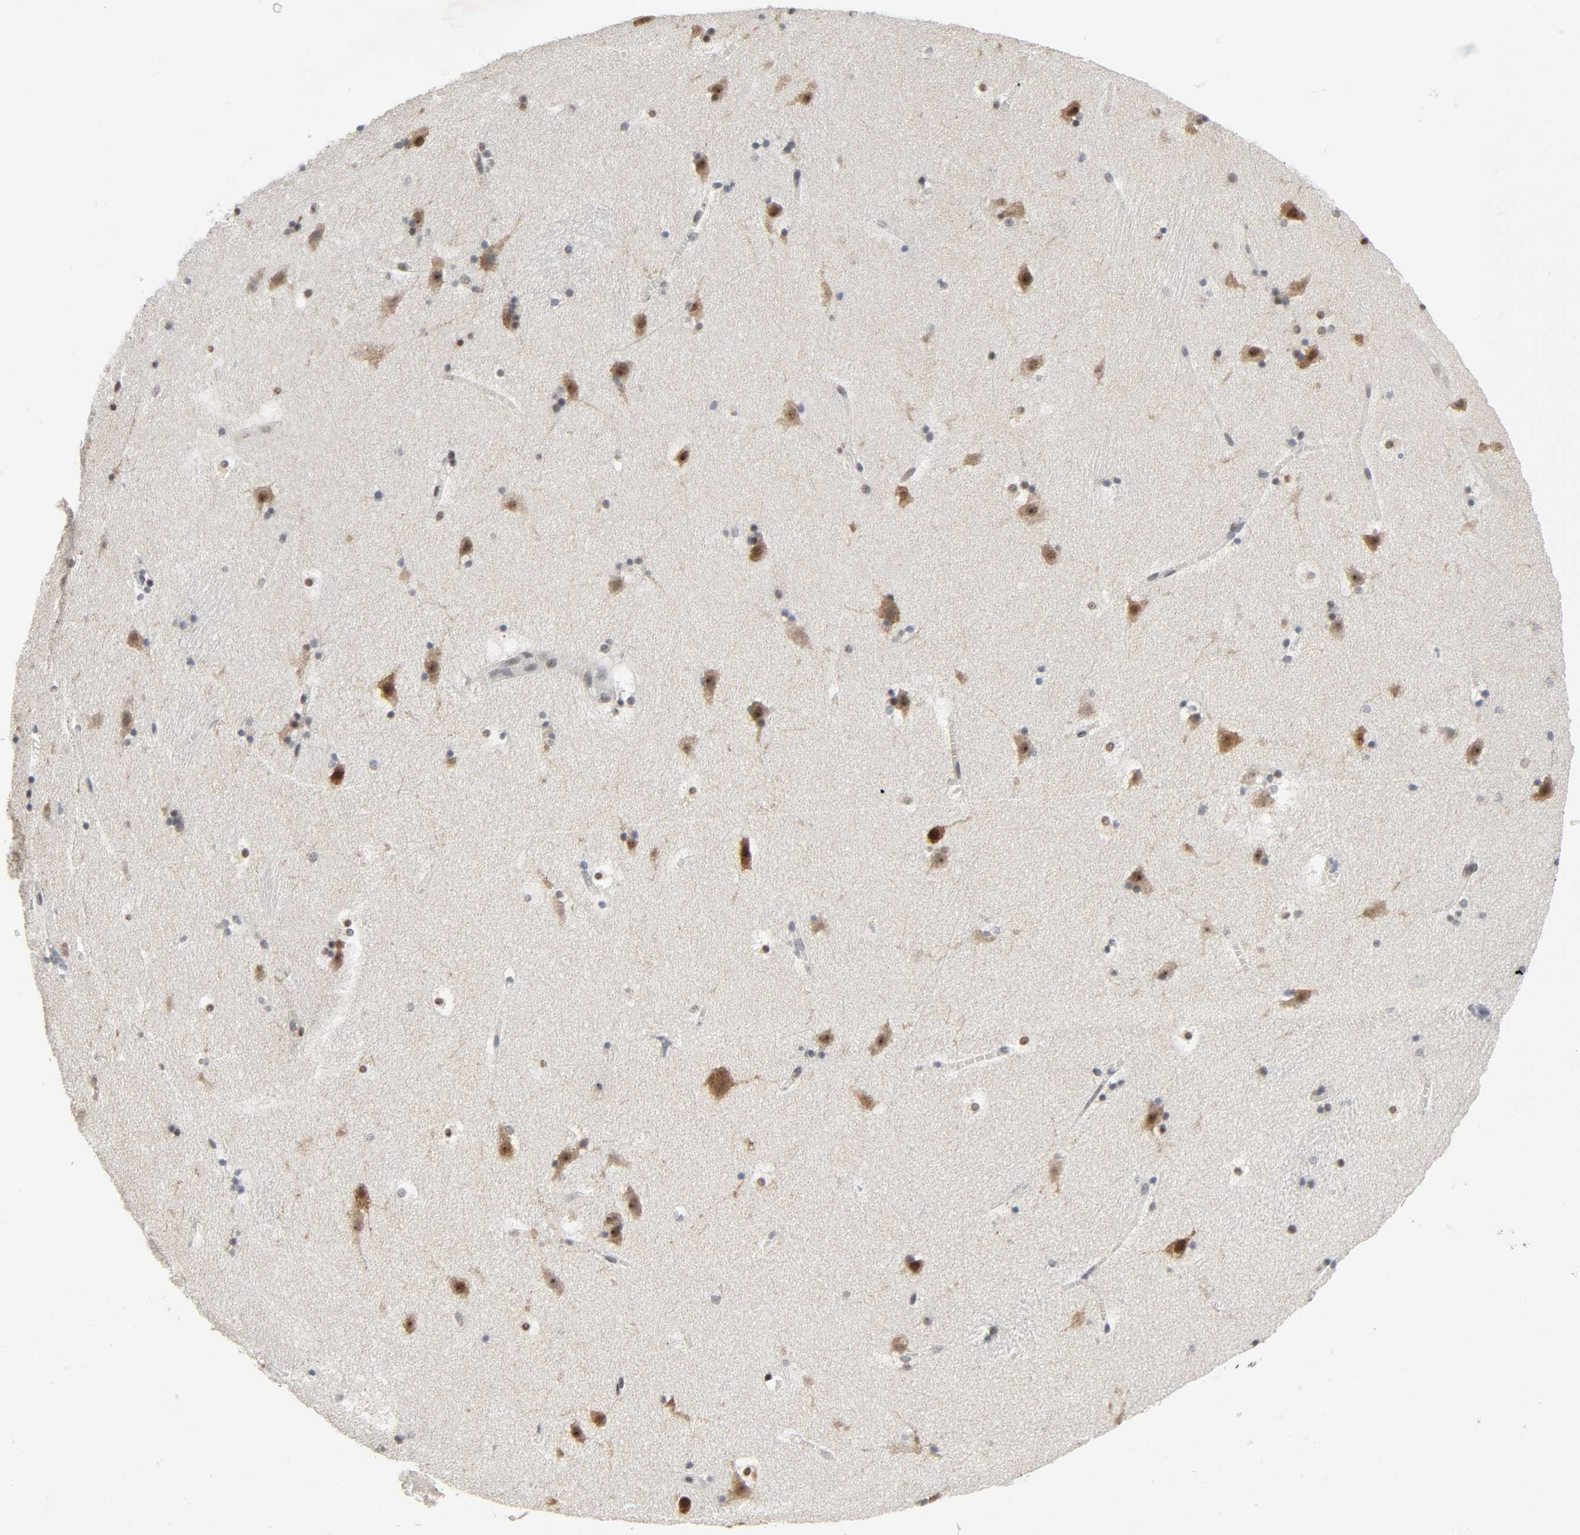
{"staining": {"intensity": "negative", "quantity": "none", "location": "none"}, "tissue": "caudate", "cell_type": "Glial cells", "image_type": "normal", "snomed": [{"axis": "morphology", "description": "Normal tissue, NOS"}, {"axis": "topography", "description": "Lateral ventricle wall"}], "caption": "The micrograph exhibits no staining of glial cells in unremarkable caudate.", "gene": "MUC1", "patient": {"sex": "male", "age": 45}}